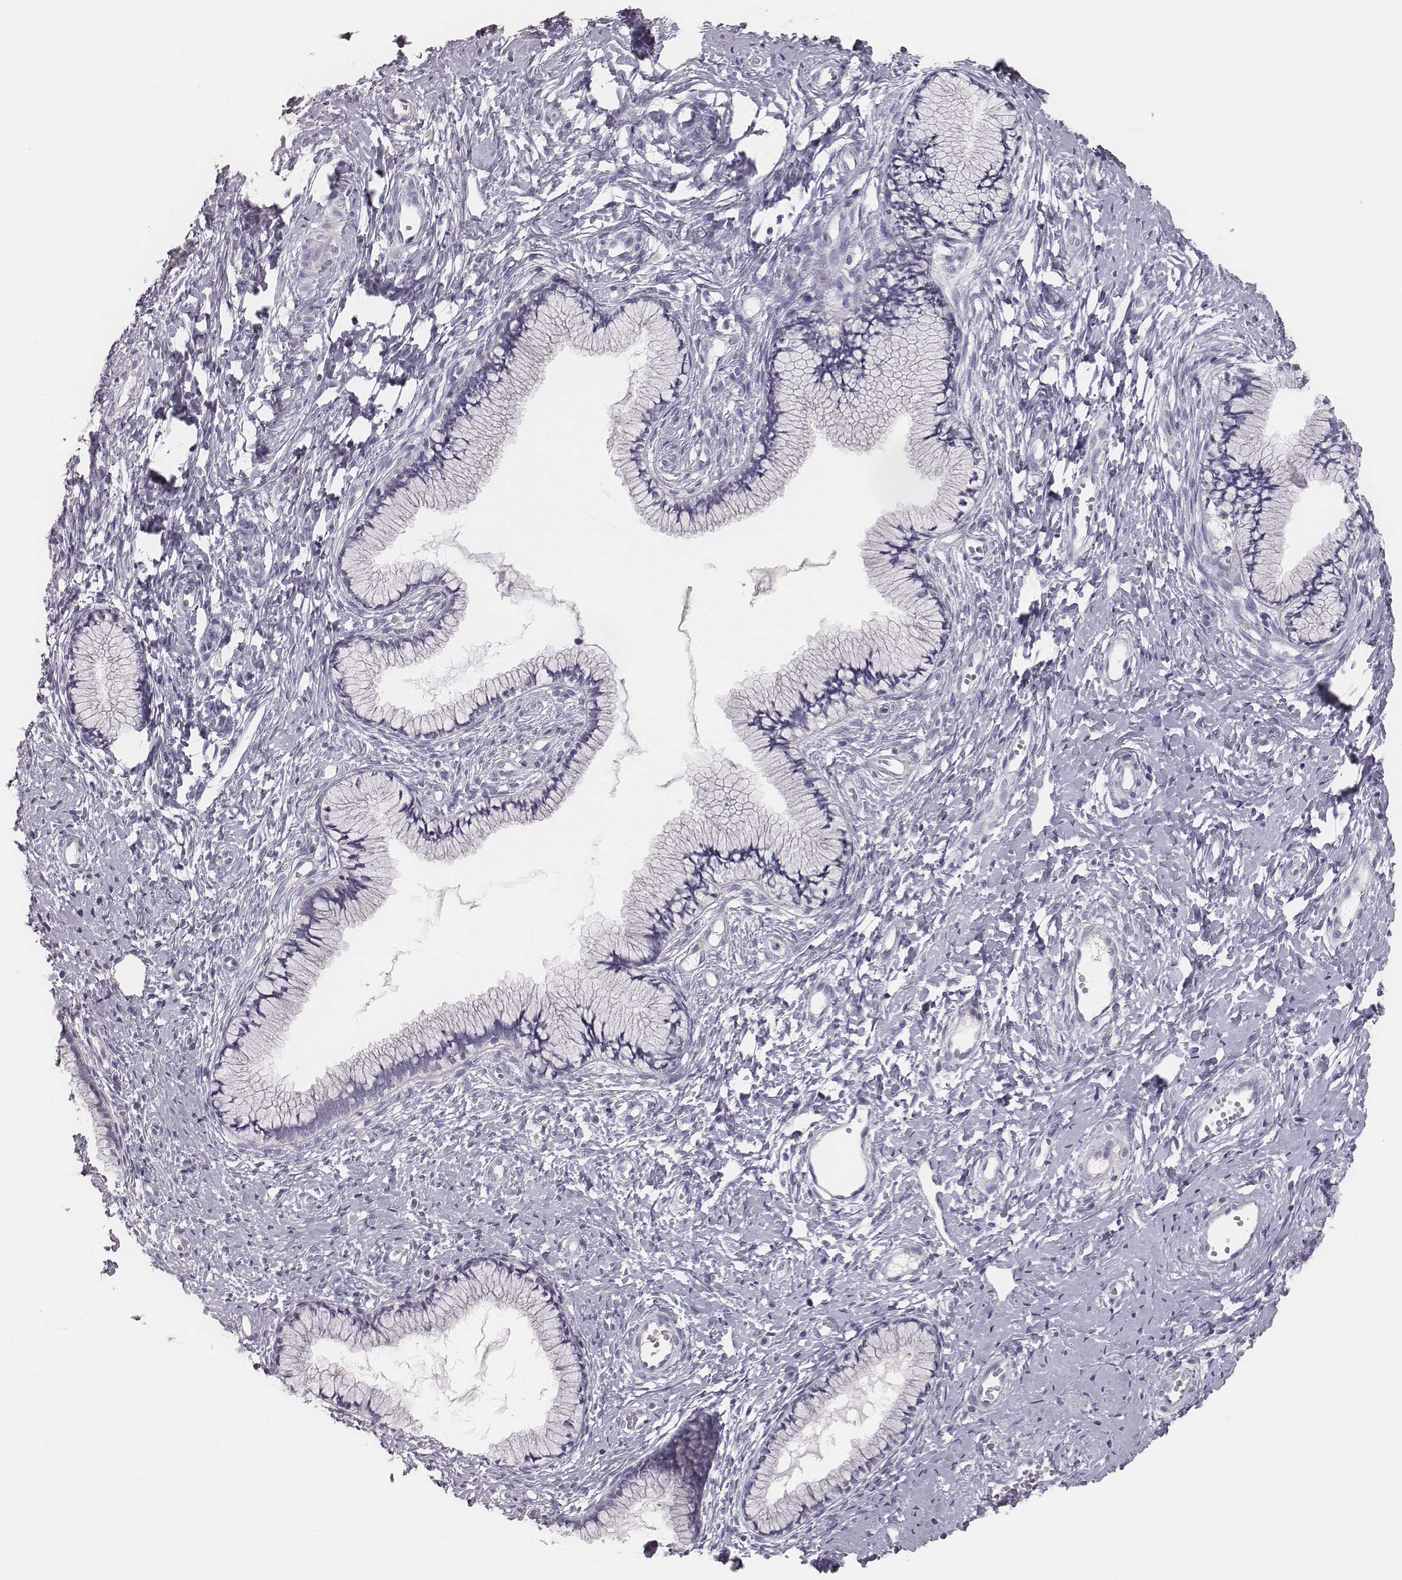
{"staining": {"intensity": "negative", "quantity": "none", "location": "none"}, "tissue": "cervix", "cell_type": "Glandular cells", "image_type": "normal", "snomed": [{"axis": "morphology", "description": "Normal tissue, NOS"}, {"axis": "topography", "description": "Cervix"}], "caption": "The immunohistochemistry (IHC) image has no significant positivity in glandular cells of cervix.", "gene": "MYH6", "patient": {"sex": "female", "age": 40}}